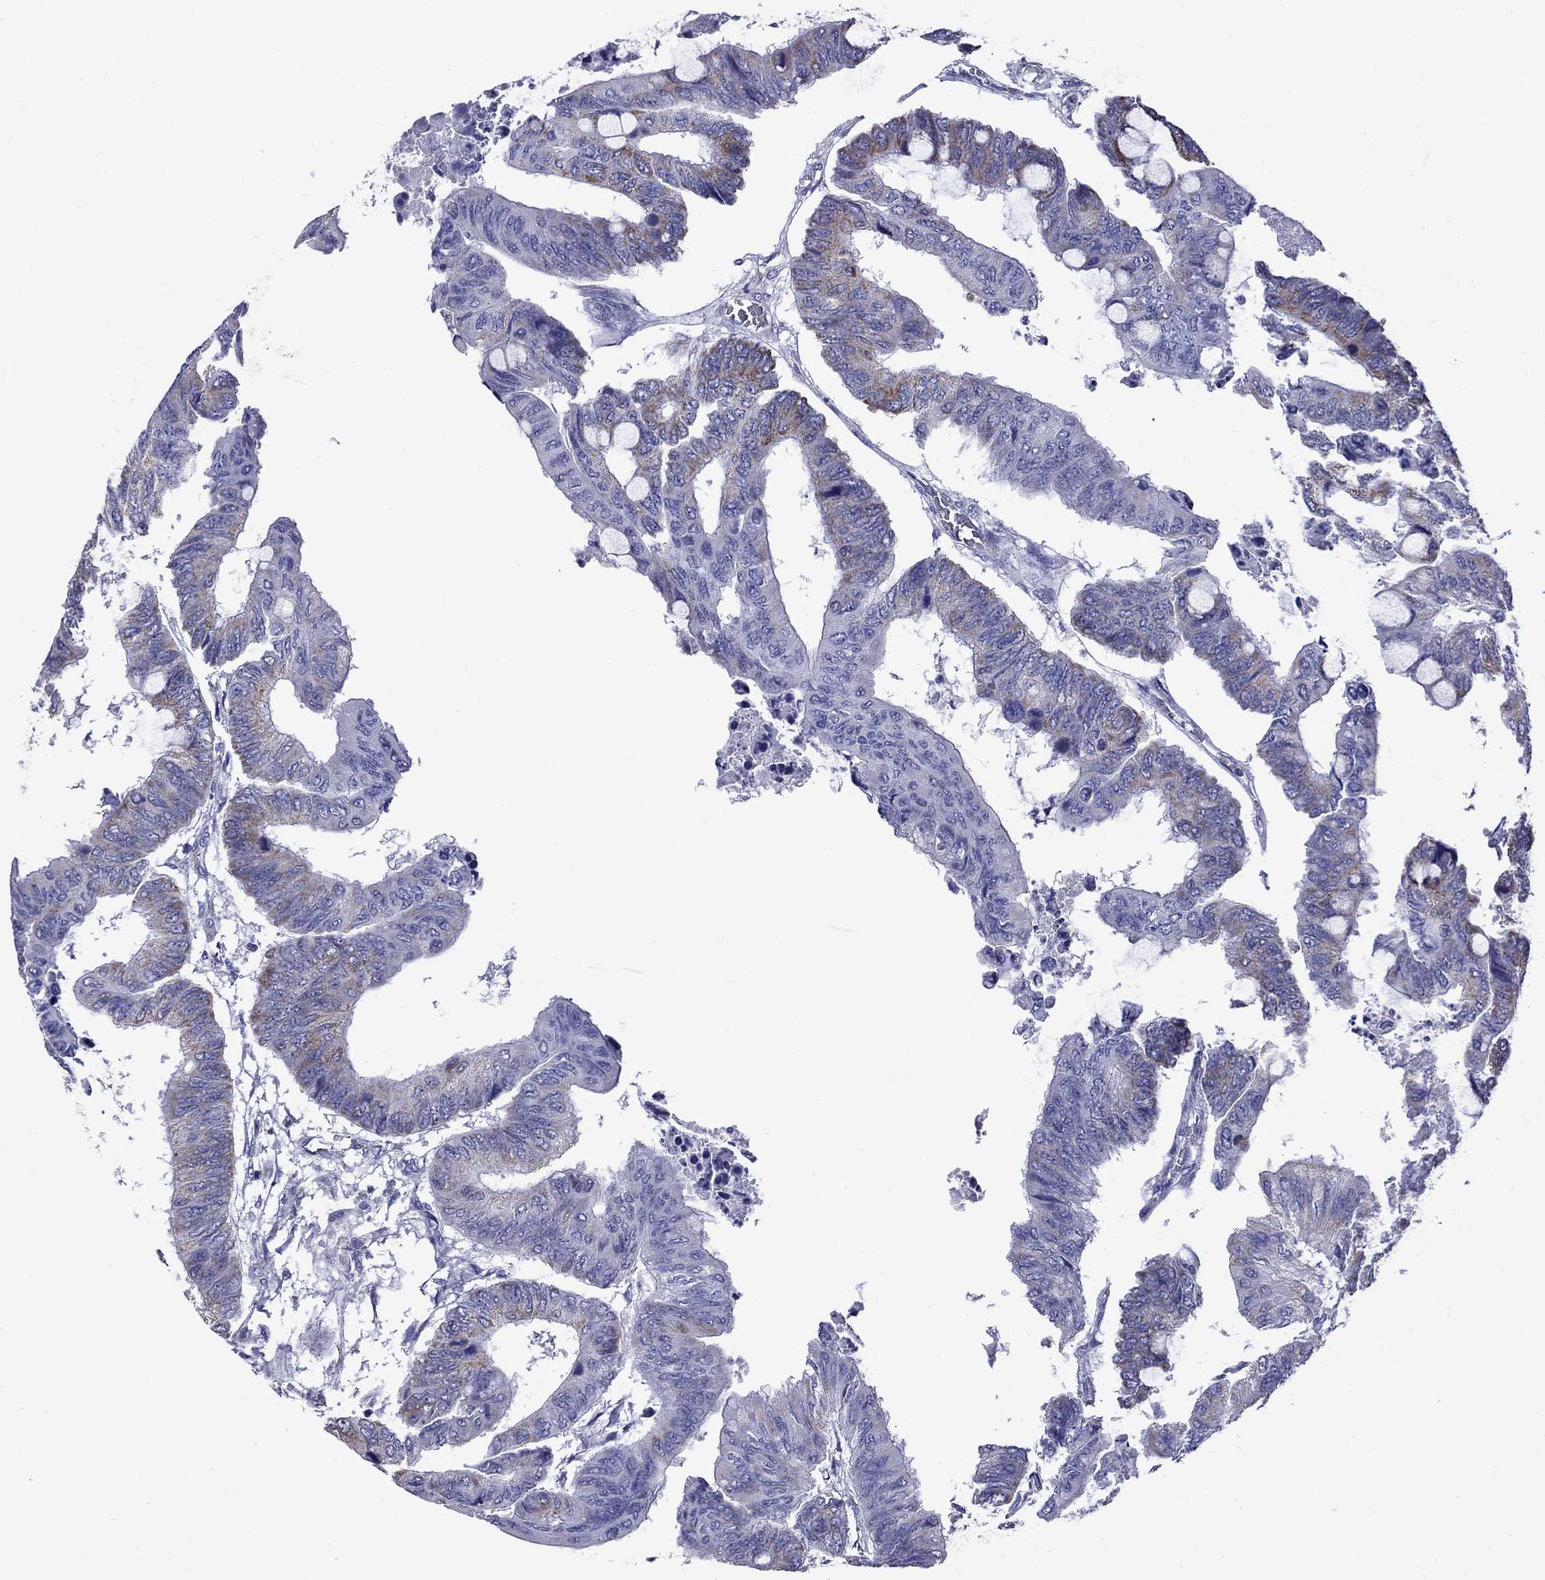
{"staining": {"intensity": "weak", "quantity": "<25%", "location": "cytoplasmic/membranous"}, "tissue": "colorectal cancer", "cell_type": "Tumor cells", "image_type": "cancer", "snomed": [{"axis": "morphology", "description": "Normal tissue, NOS"}, {"axis": "morphology", "description": "Adenocarcinoma, NOS"}, {"axis": "topography", "description": "Rectum"}, {"axis": "topography", "description": "Peripheral nerve tissue"}], "caption": "Colorectal adenocarcinoma was stained to show a protein in brown. There is no significant expression in tumor cells.", "gene": "ACADSB", "patient": {"sex": "male", "age": 92}}